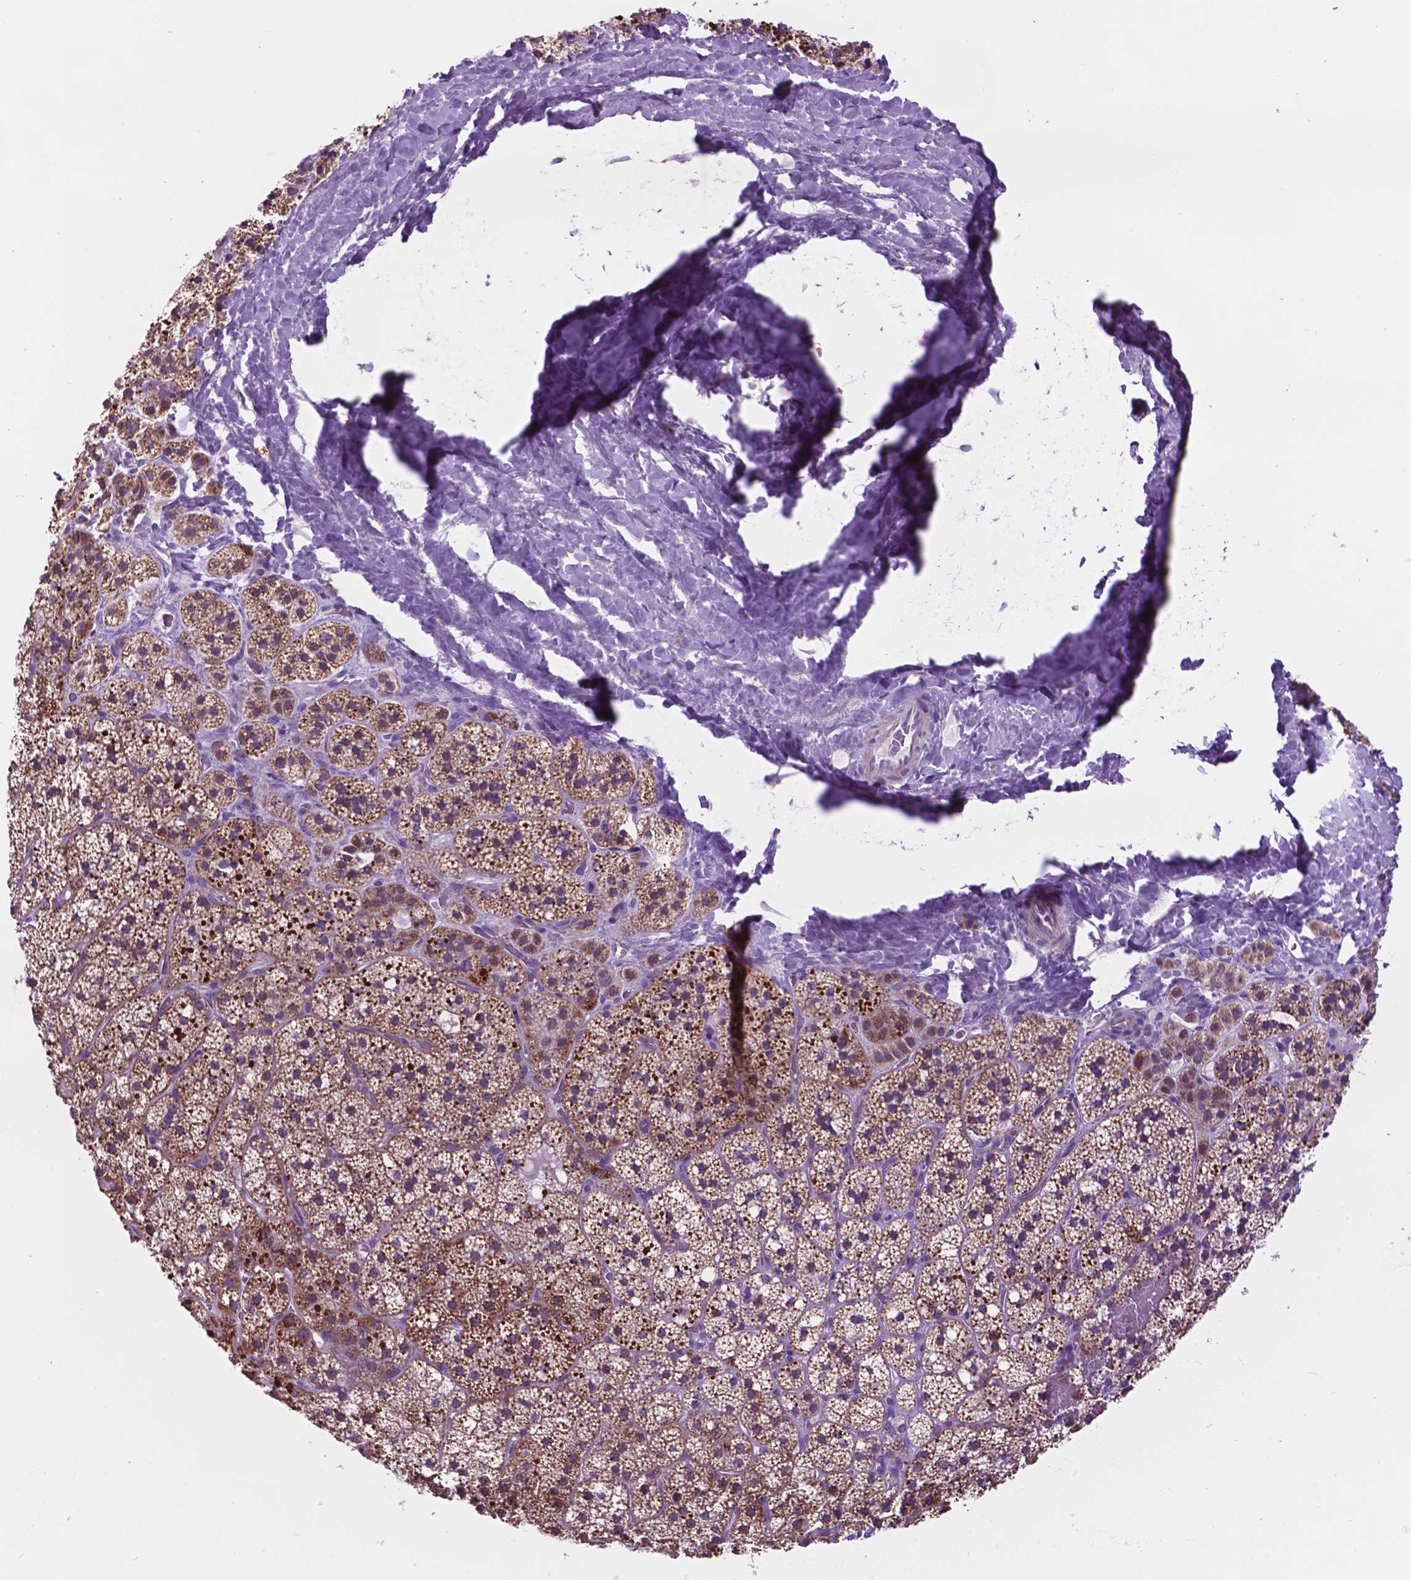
{"staining": {"intensity": "moderate", "quantity": ">75%", "location": "cytoplasmic/membranous"}, "tissue": "adrenal gland", "cell_type": "Glandular cells", "image_type": "normal", "snomed": [{"axis": "morphology", "description": "Normal tissue, NOS"}, {"axis": "topography", "description": "Adrenal gland"}], "caption": "Protein analysis of unremarkable adrenal gland demonstrates moderate cytoplasmic/membranous positivity in approximately >75% of glandular cells.", "gene": "TMEM121B", "patient": {"sex": "male", "age": 53}}